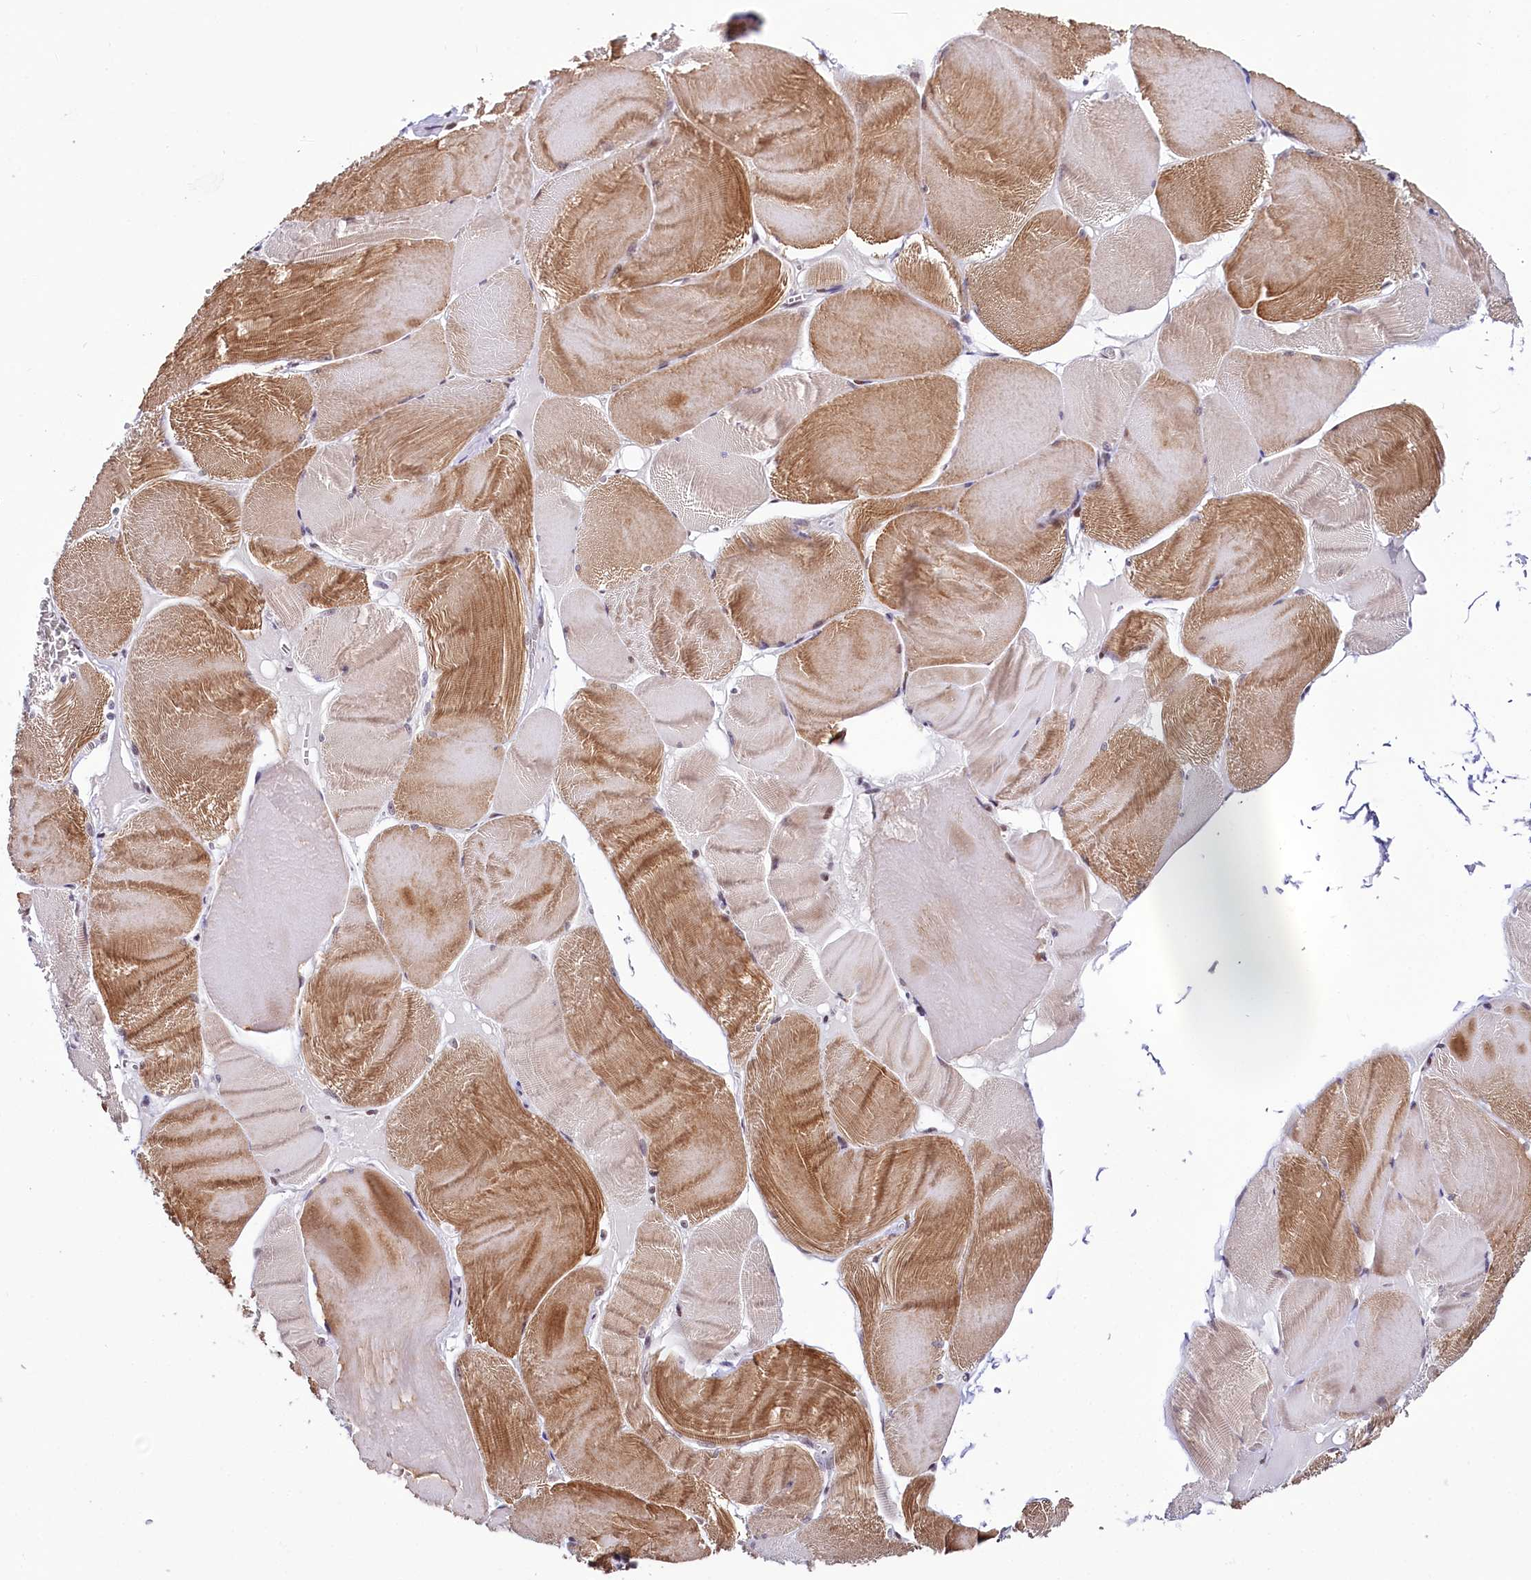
{"staining": {"intensity": "moderate", "quantity": ">75%", "location": "cytoplasmic/membranous"}, "tissue": "skeletal muscle", "cell_type": "Myocytes", "image_type": "normal", "snomed": [{"axis": "morphology", "description": "Normal tissue, NOS"}, {"axis": "morphology", "description": "Basal cell carcinoma"}, {"axis": "topography", "description": "Skeletal muscle"}], "caption": "This is a histology image of immunohistochemistry (IHC) staining of normal skeletal muscle, which shows moderate staining in the cytoplasmic/membranous of myocytes.", "gene": "SCAF11", "patient": {"sex": "female", "age": 64}}